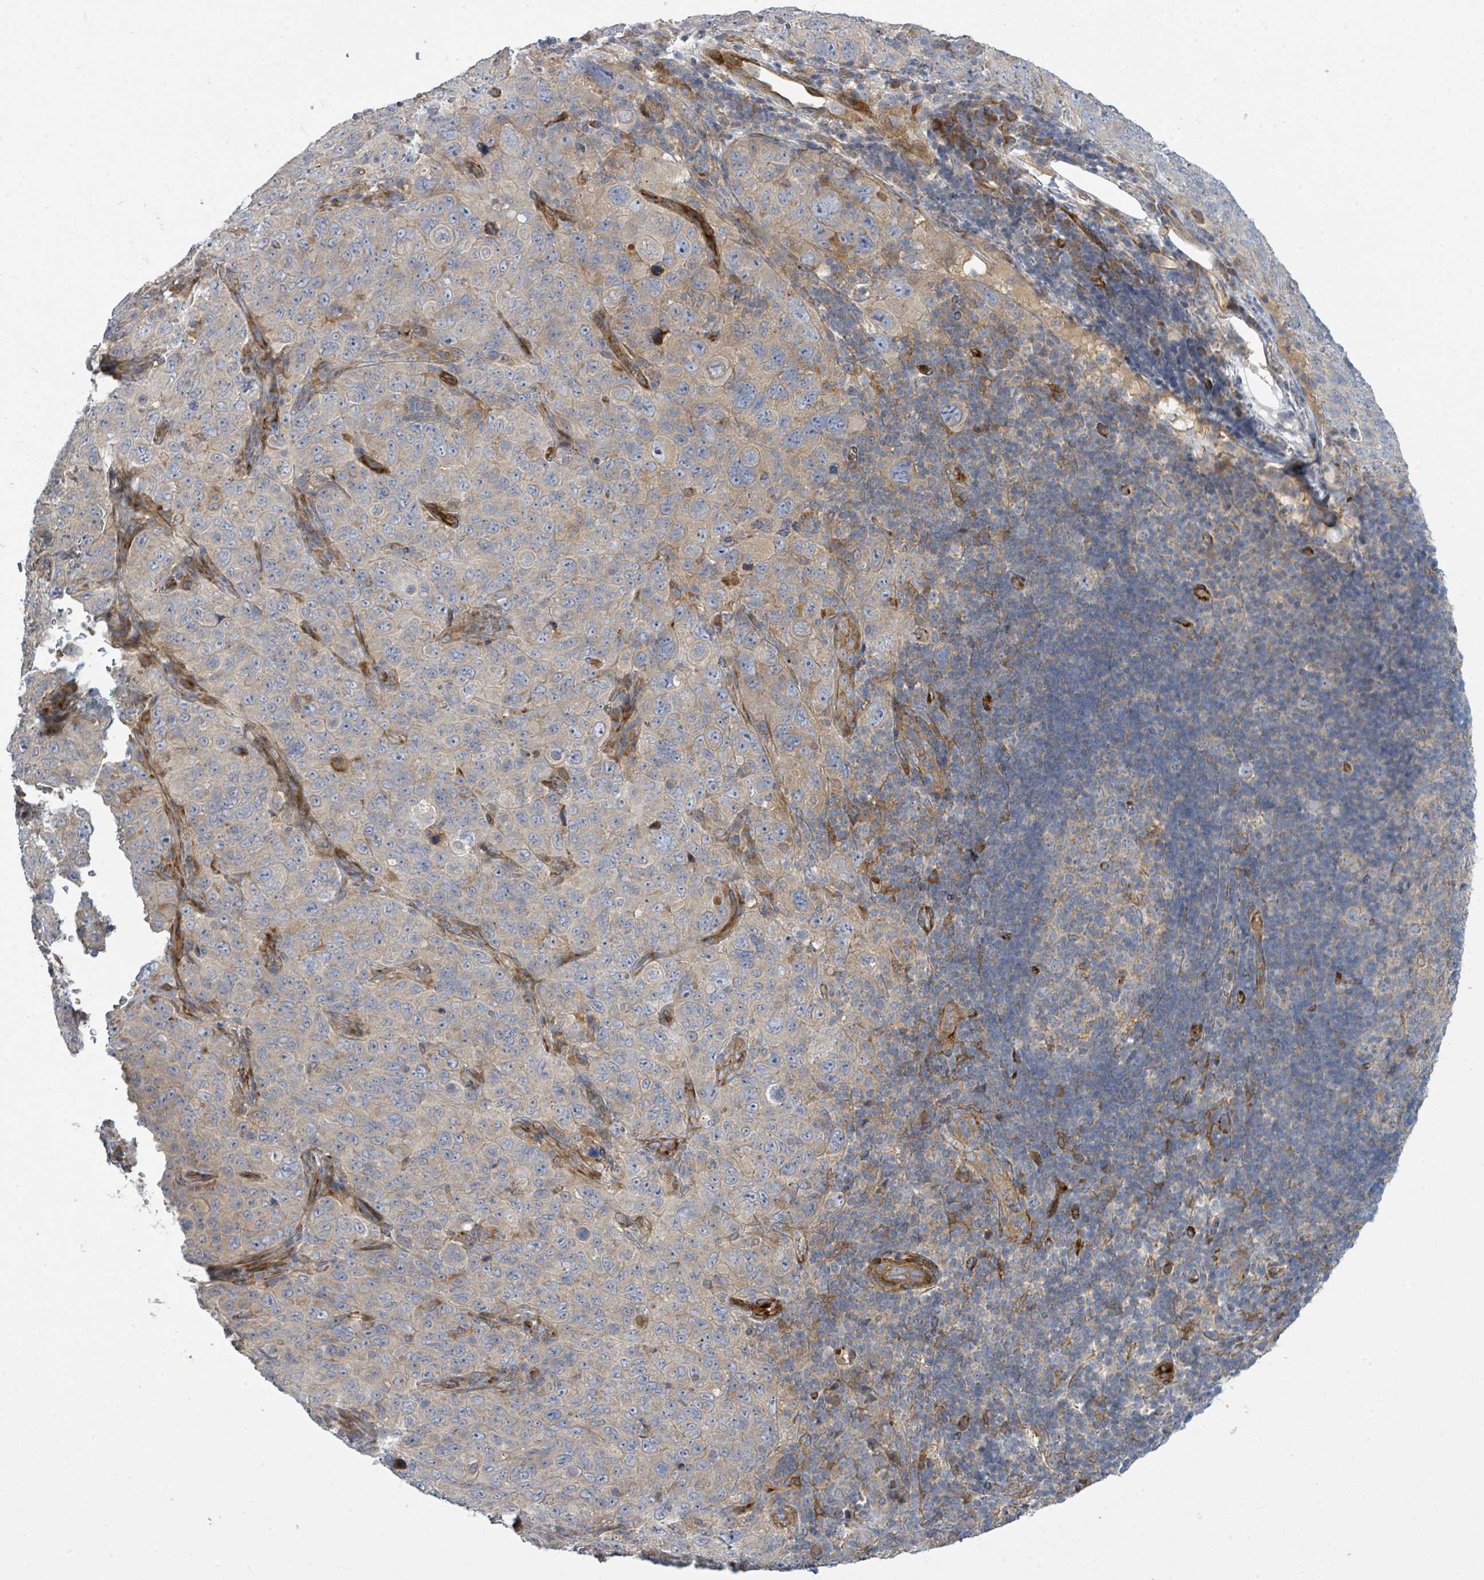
{"staining": {"intensity": "weak", "quantity": "<25%", "location": "cytoplasmic/membranous"}, "tissue": "pancreatic cancer", "cell_type": "Tumor cells", "image_type": "cancer", "snomed": [{"axis": "morphology", "description": "Adenocarcinoma, NOS"}, {"axis": "topography", "description": "Pancreas"}], "caption": "This micrograph is of pancreatic adenocarcinoma stained with immunohistochemistry to label a protein in brown with the nuclei are counter-stained blue. There is no expression in tumor cells.", "gene": "CFAP210", "patient": {"sex": "male", "age": 68}}